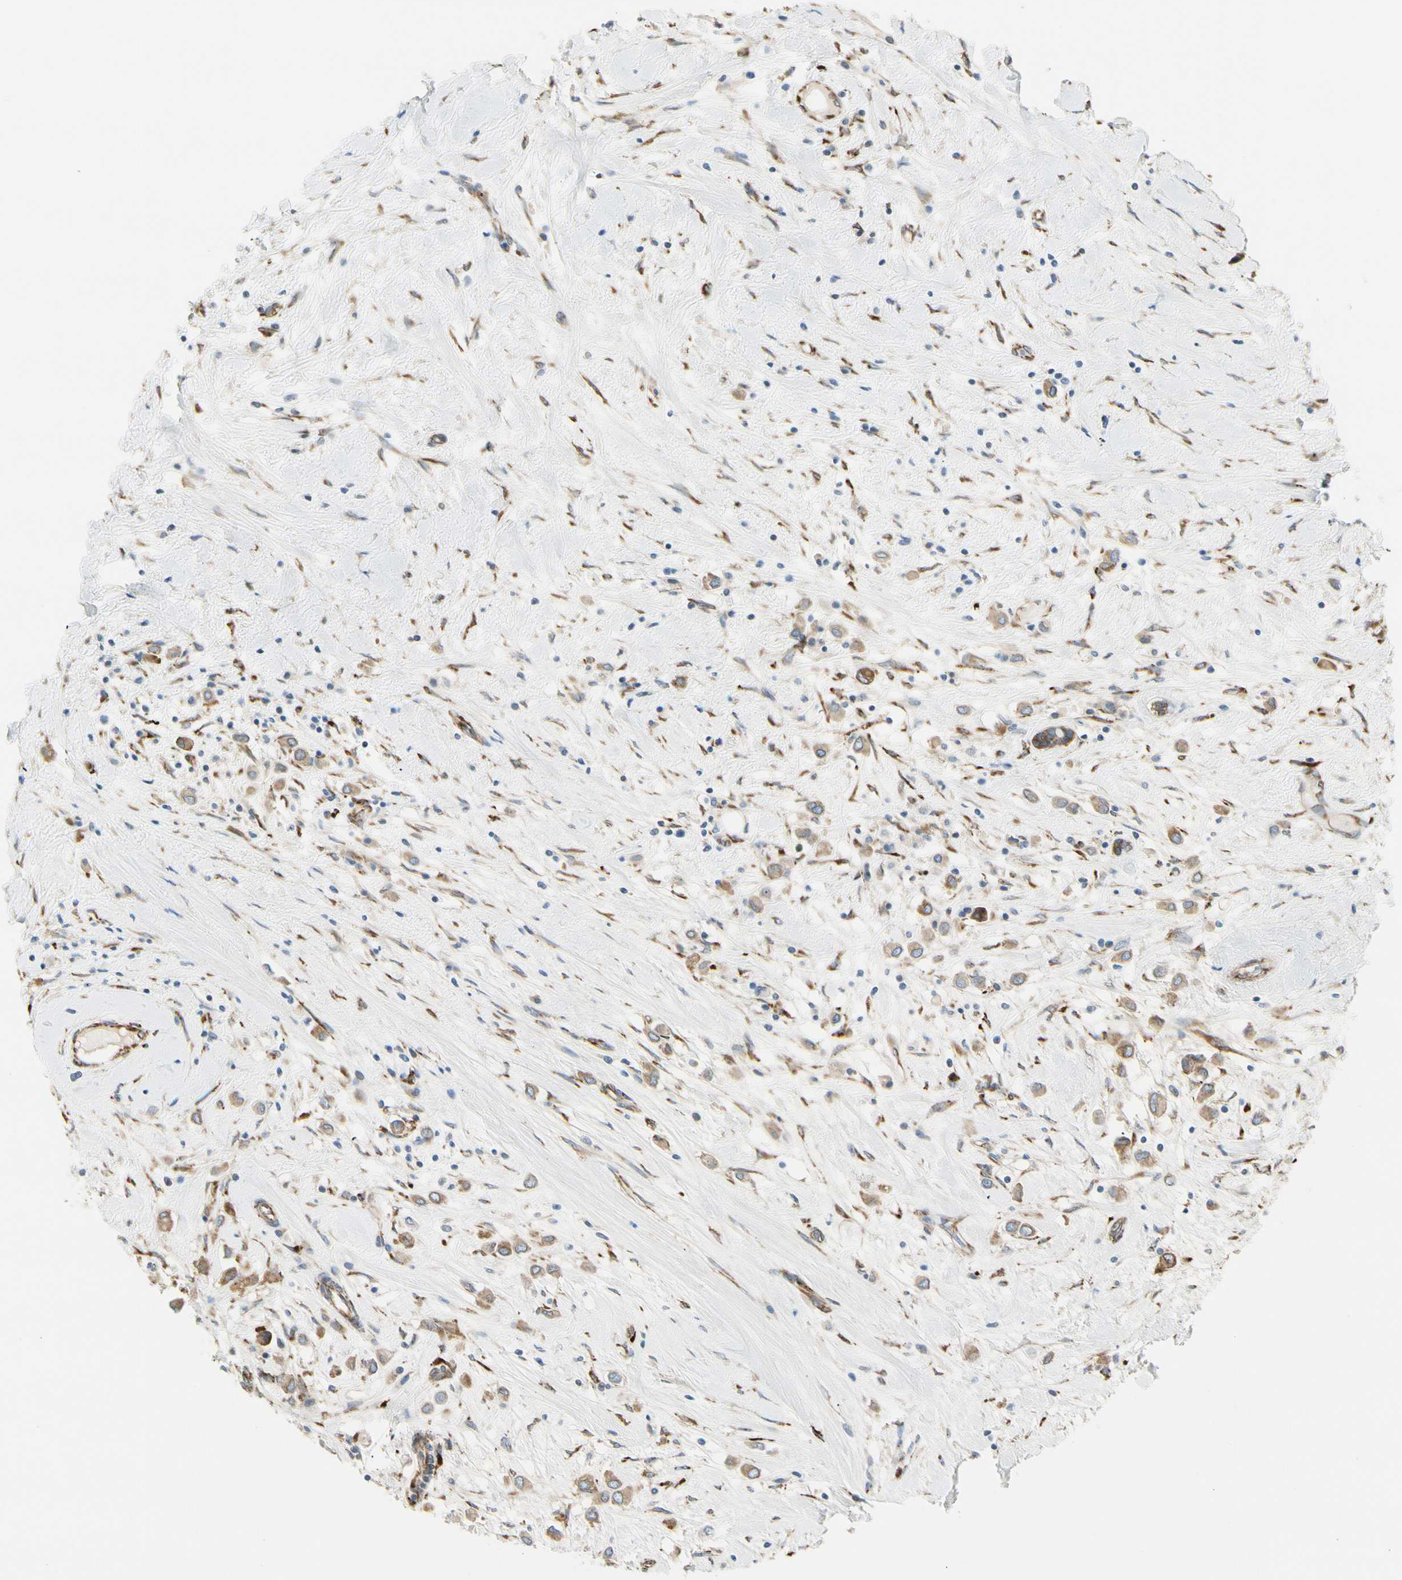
{"staining": {"intensity": "moderate", "quantity": ">75%", "location": "cytoplasmic/membranous"}, "tissue": "breast cancer", "cell_type": "Tumor cells", "image_type": "cancer", "snomed": [{"axis": "morphology", "description": "Duct carcinoma"}, {"axis": "topography", "description": "Breast"}], "caption": "Moderate cytoplasmic/membranous staining is present in approximately >75% of tumor cells in breast cancer (infiltrating ductal carcinoma). Nuclei are stained in blue.", "gene": "FKBP7", "patient": {"sex": "female", "age": 61}}